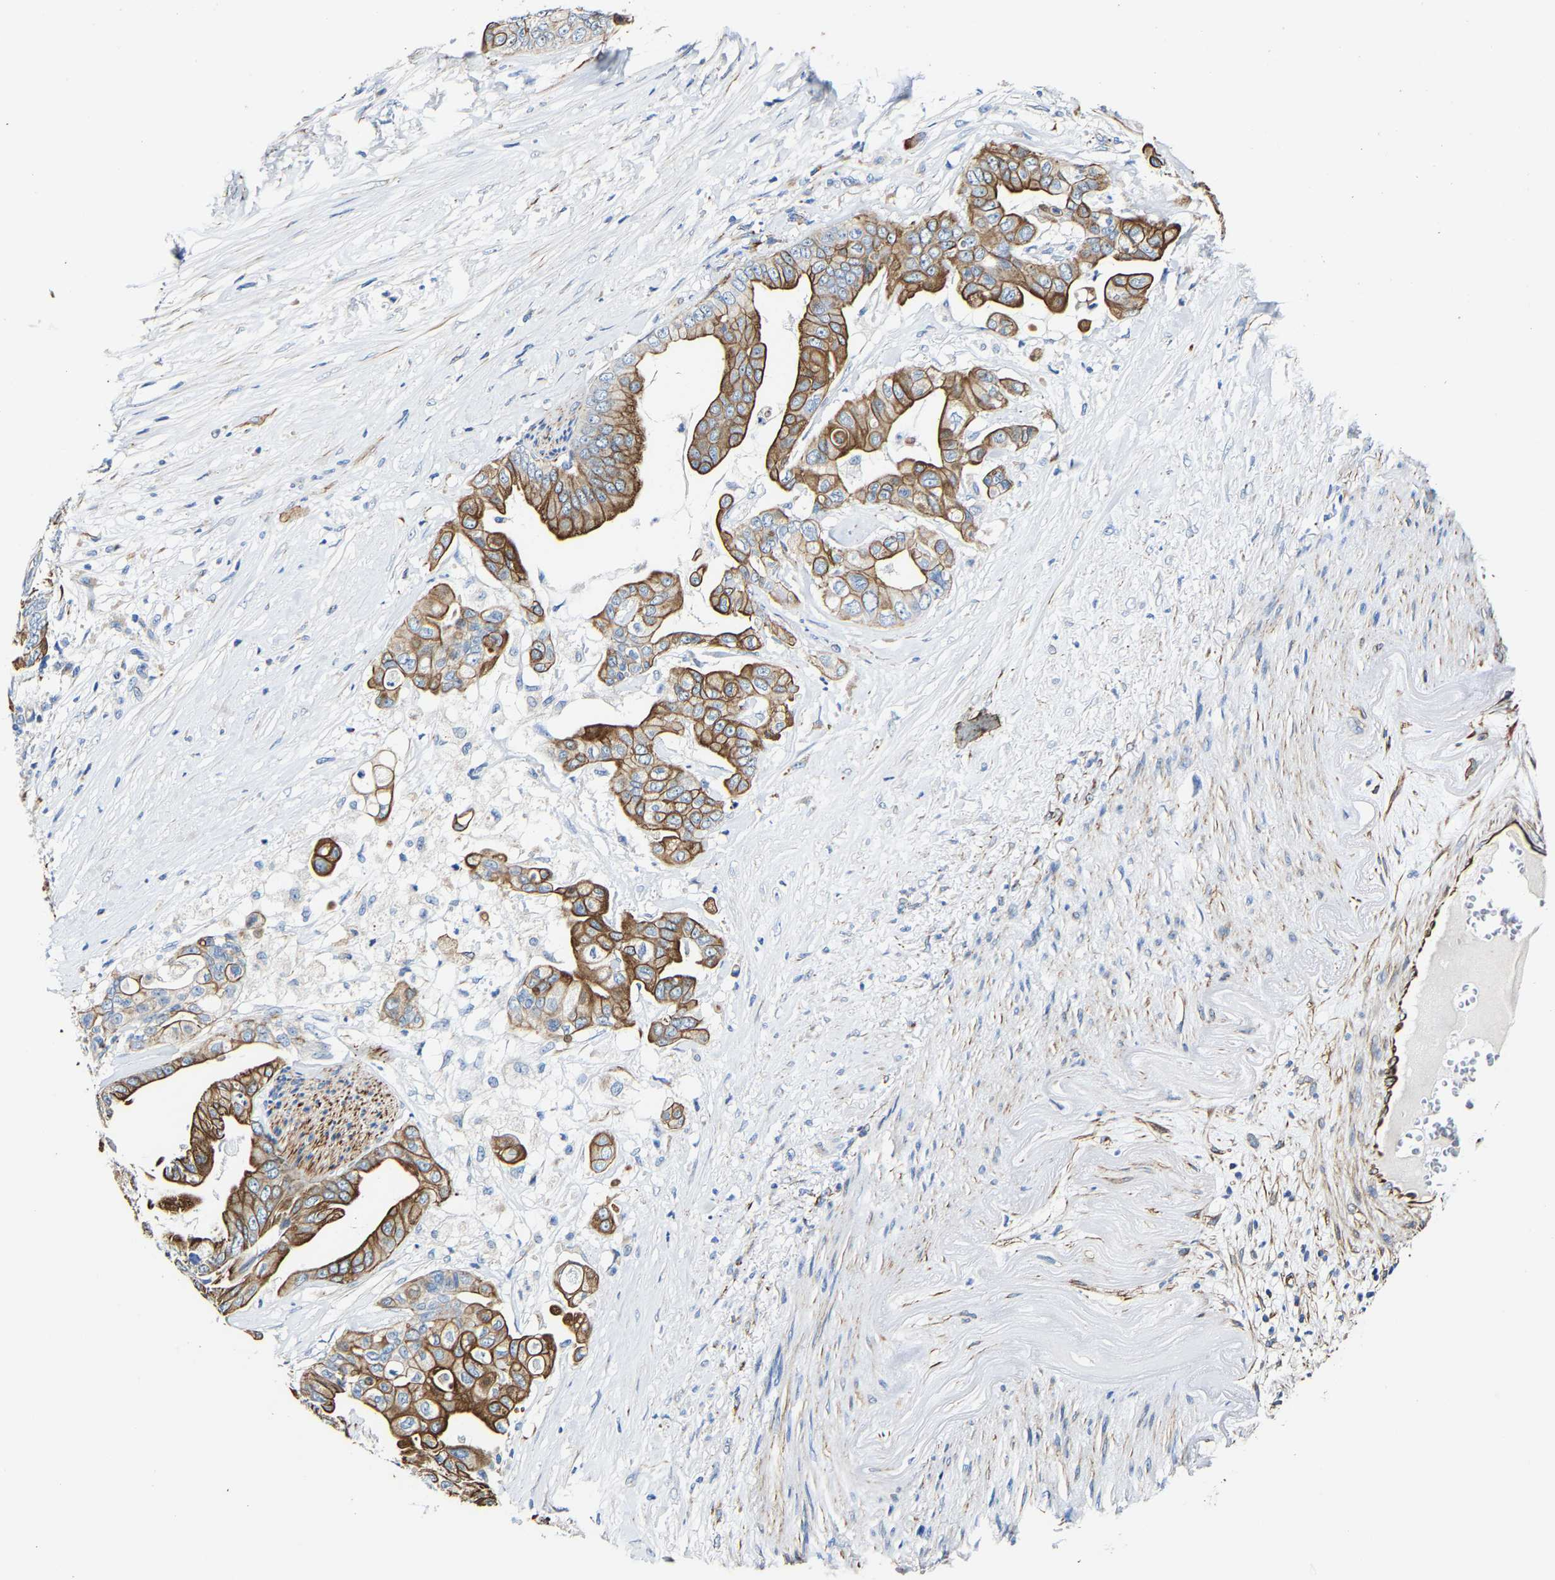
{"staining": {"intensity": "moderate", "quantity": ">75%", "location": "cytoplasmic/membranous"}, "tissue": "pancreatic cancer", "cell_type": "Tumor cells", "image_type": "cancer", "snomed": [{"axis": "morphology", "description": "Adenocarcinoma, NOS"}, {"axis": "topography", "description": "Pancreas"}], "caption": "This image demonstrates pancreatic cancer stained with IHC to label a protein in brown. The cytoplasmic/membranous of tumor cells show moderate positivity for the protein. Nuclei are counter-stained blue.", "gene": "MMEL1", "patient": {"sex": "female", "age": 75}}